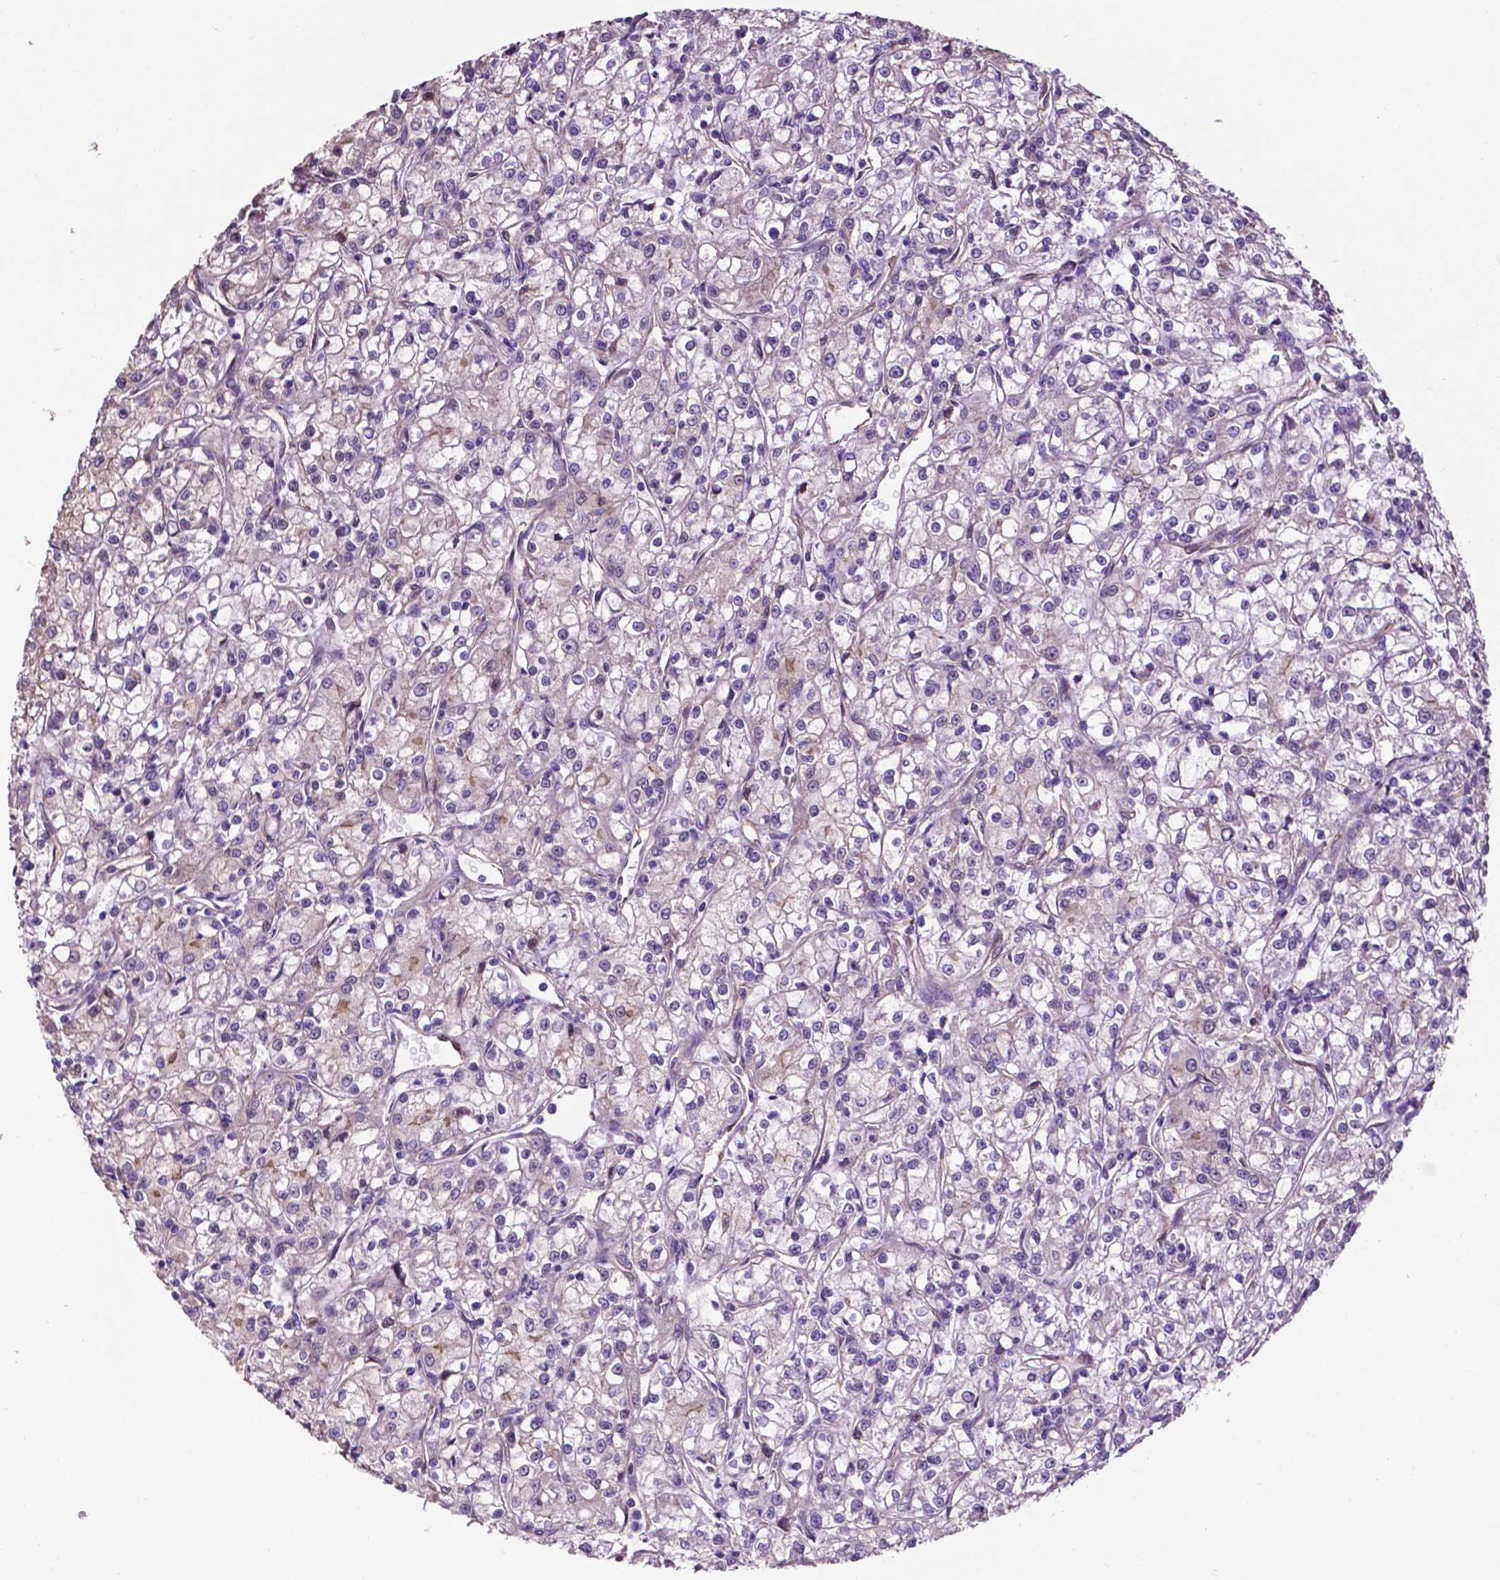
{"staining": {"intensity": "negative", "quantity": "none", "location": "none"}, "tissue": "renal cancer", "cell_type": "Tumor cells", "image_type": "cancer", "snomed": [{"axis": "morphology", "description": "Adenocarcinoma, NOS"}, {"axis": "topography", "description": "Kidney"}], "caption": "Tumor cells are negative for brown protein staining in renal cancer. Brightfield microscopy of IHC stained with DAB (brown) and hematoxylin (blue), captured at high magnification.", "gene": "PDLIM1", "patient": {"sex": "female", "age": 59}}